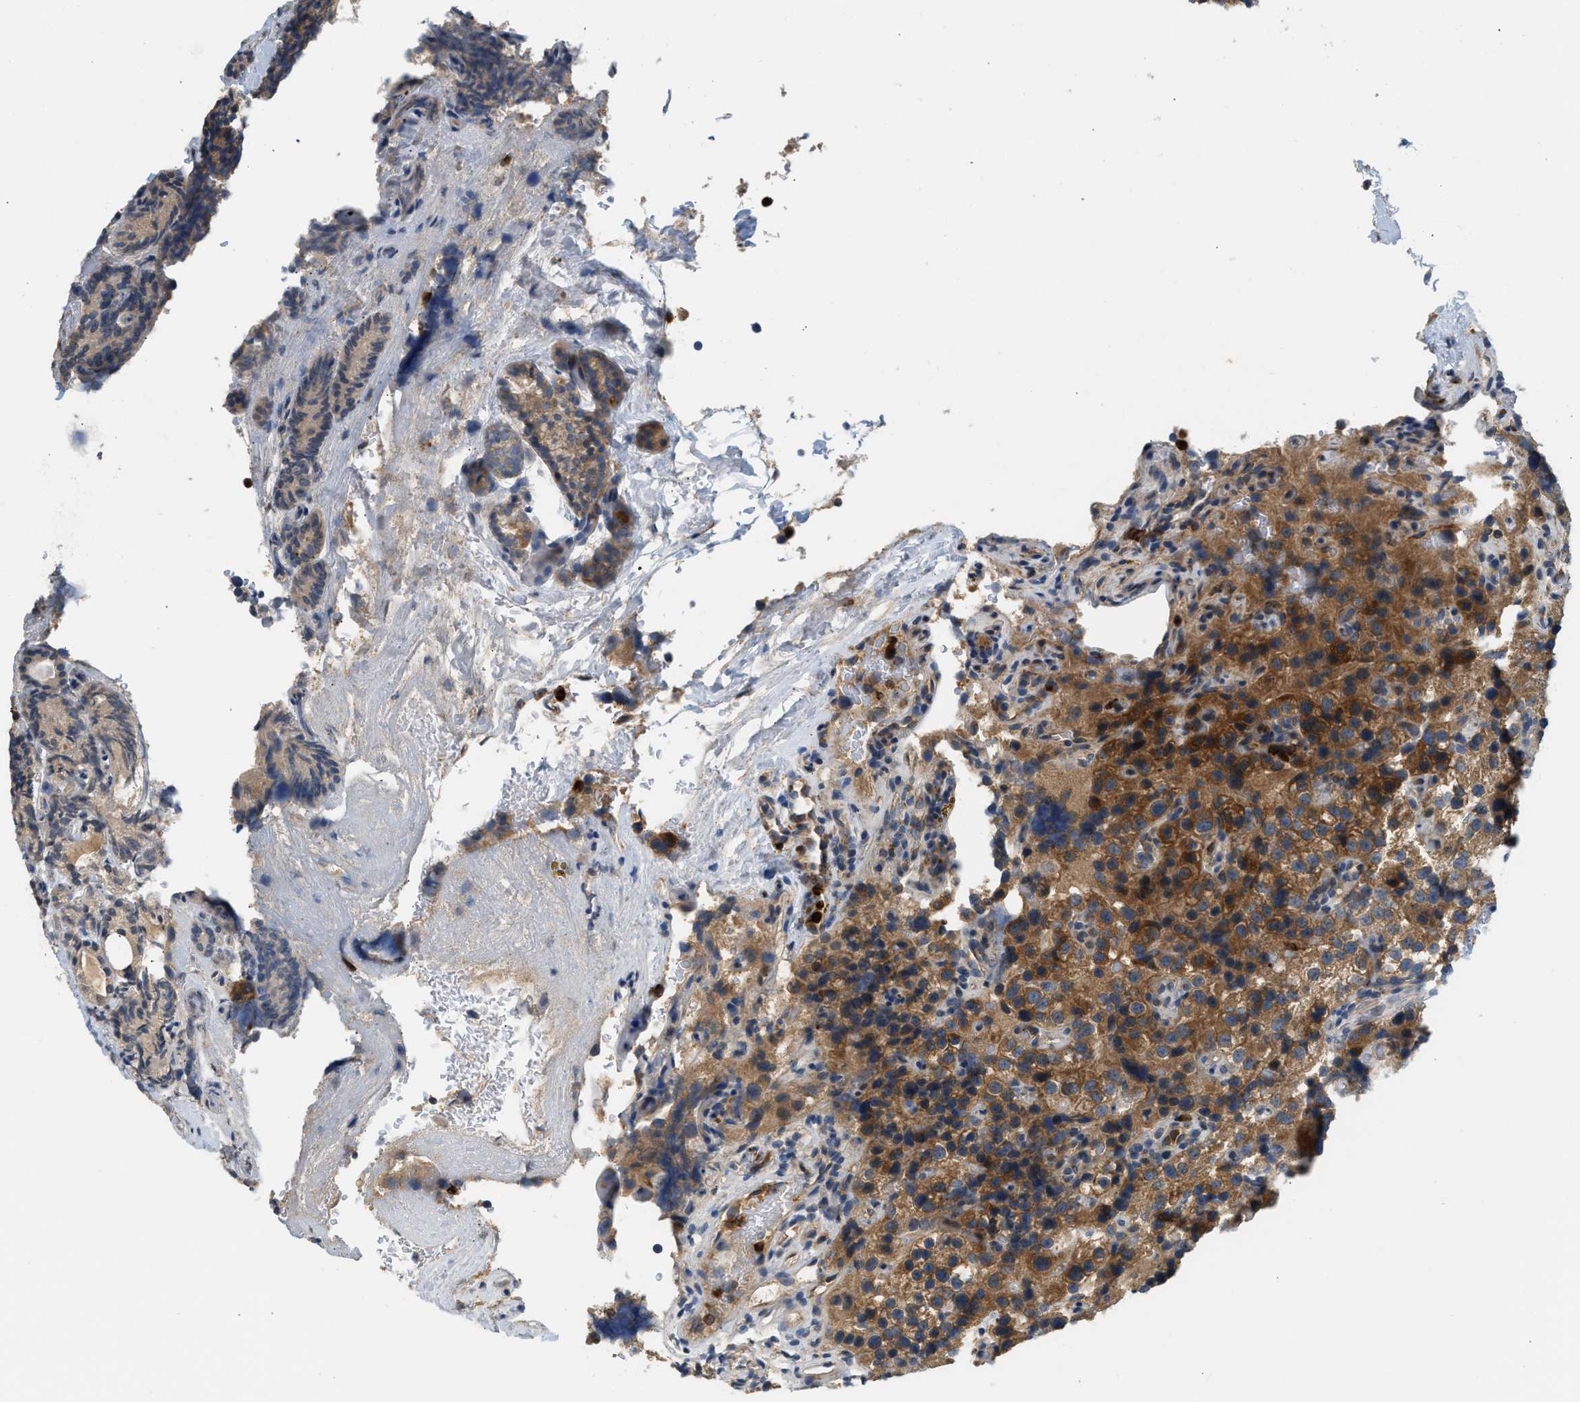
{"staining": {"intensity": "strong", "quantity": ">75%", "location": "cytoplasmic/membranous"}, "tissue": "parathyroid gland", "cell_type": "Glandular cells", "image_type": "normal", "snomed": [{"axis": "morphology", "description": "Normal tissue, NOS"}, {"axis": "morphology", "description": "Adenoma, NOS"}, {"axis": "topography", "description": "Parathyroid gland"}], "caption": "Immunohistochemical staining of unremarkable parathyroid gland shows strong cytoplasmic/membranous protein positivity in approximately >75% of glandular cells.", "gene": "RHBDF2", "patient": {"sex": "female", "age": 51}}